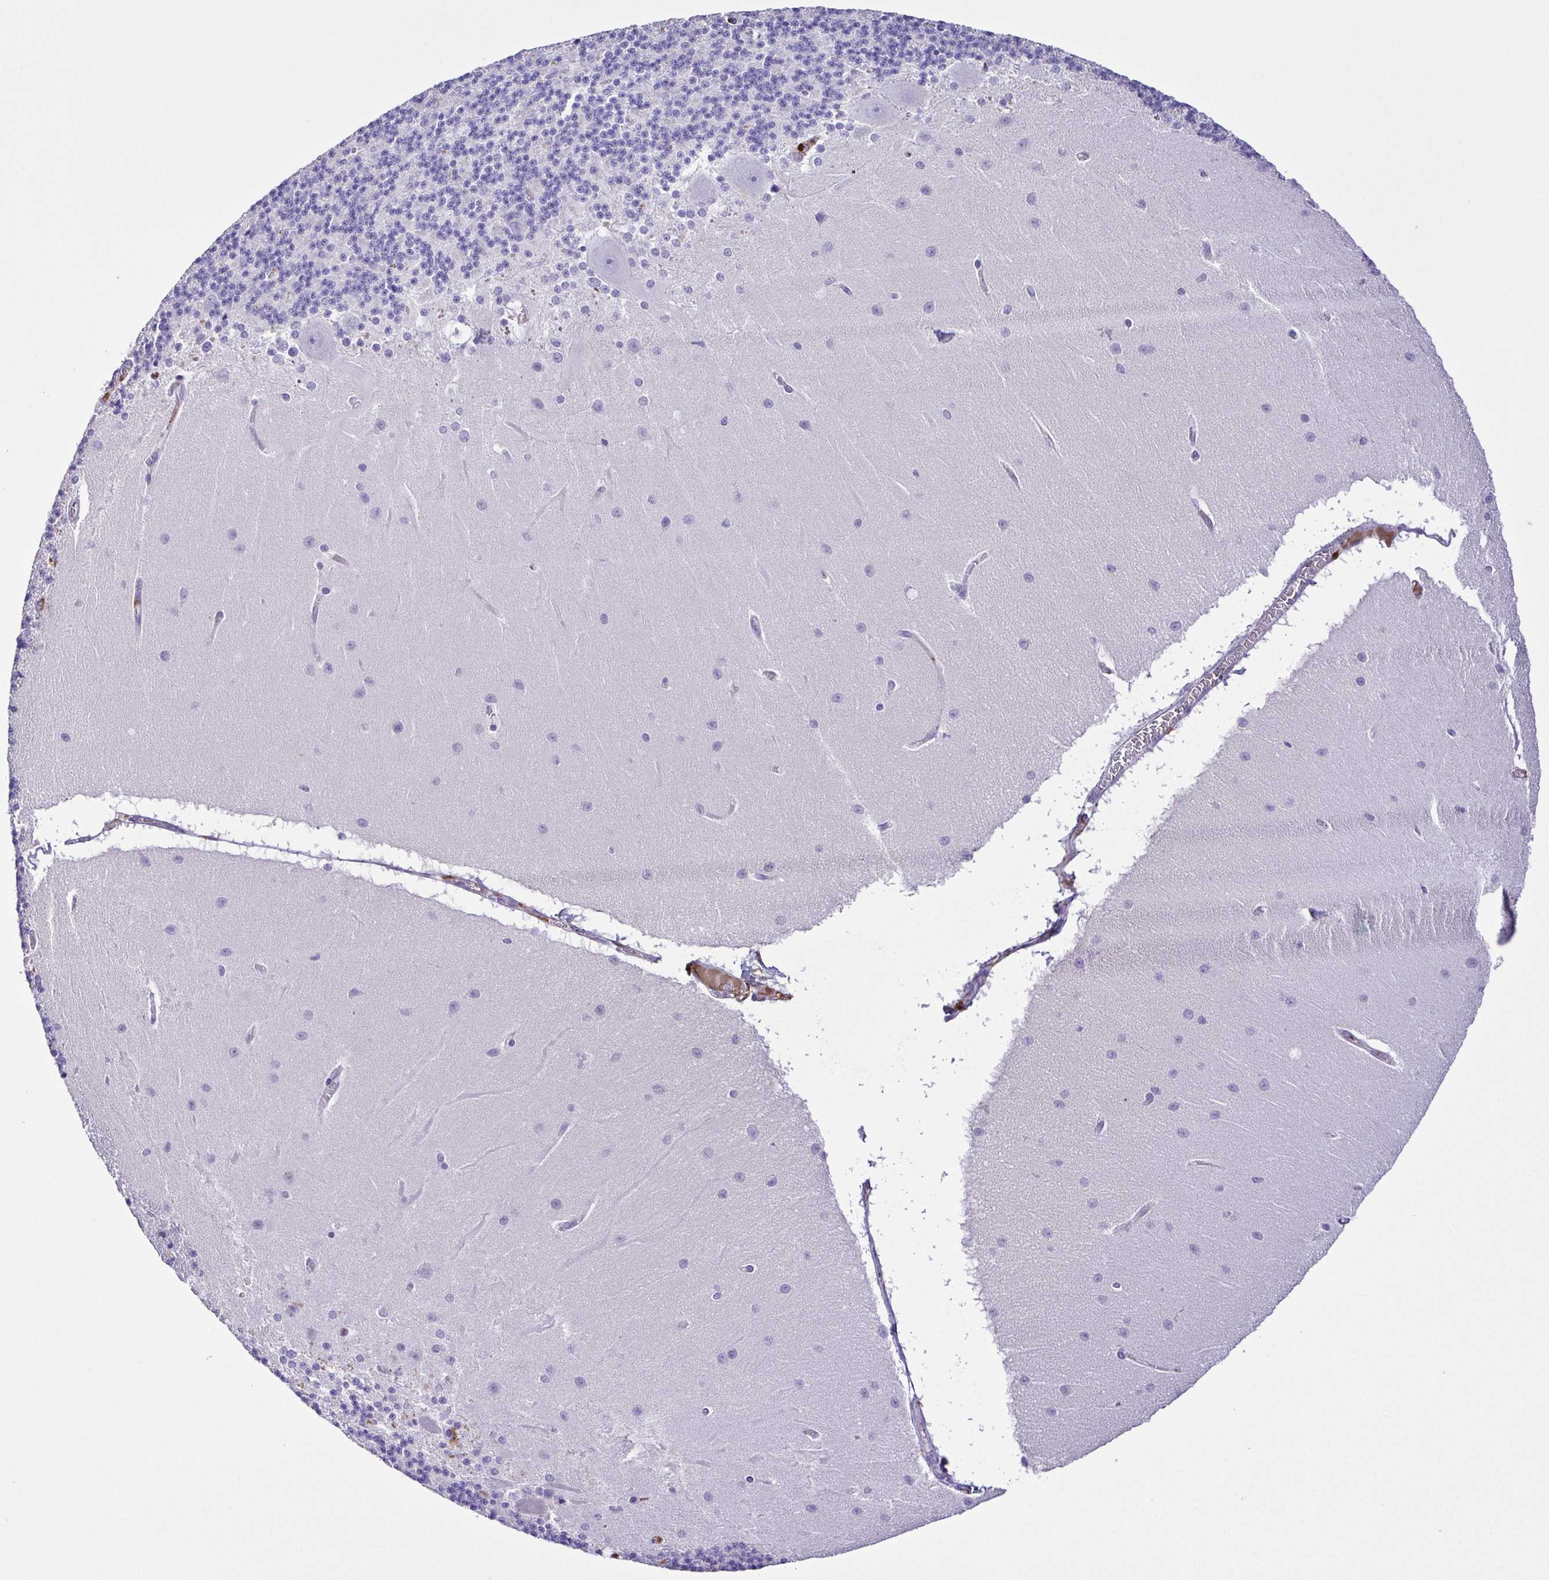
{"staining": {"intensity": "negative", "quantity": "none", "location": "none"}, "tissue": "cerebellum", "cell_type": "Cells in granular layer", "image_type": "normal", "snomed": [{"axis": "morphology", "description": "Normal tissue, NOS"}, {"axis": "topography", "description": "Cerebellum"}], "caption": "This is an immunohistochemistry histopathology image of benign cerebellum. There is no expression in cells in granular layer.", "gene": "IGFL1", "patient": {"sex": "female", "age": 54}}